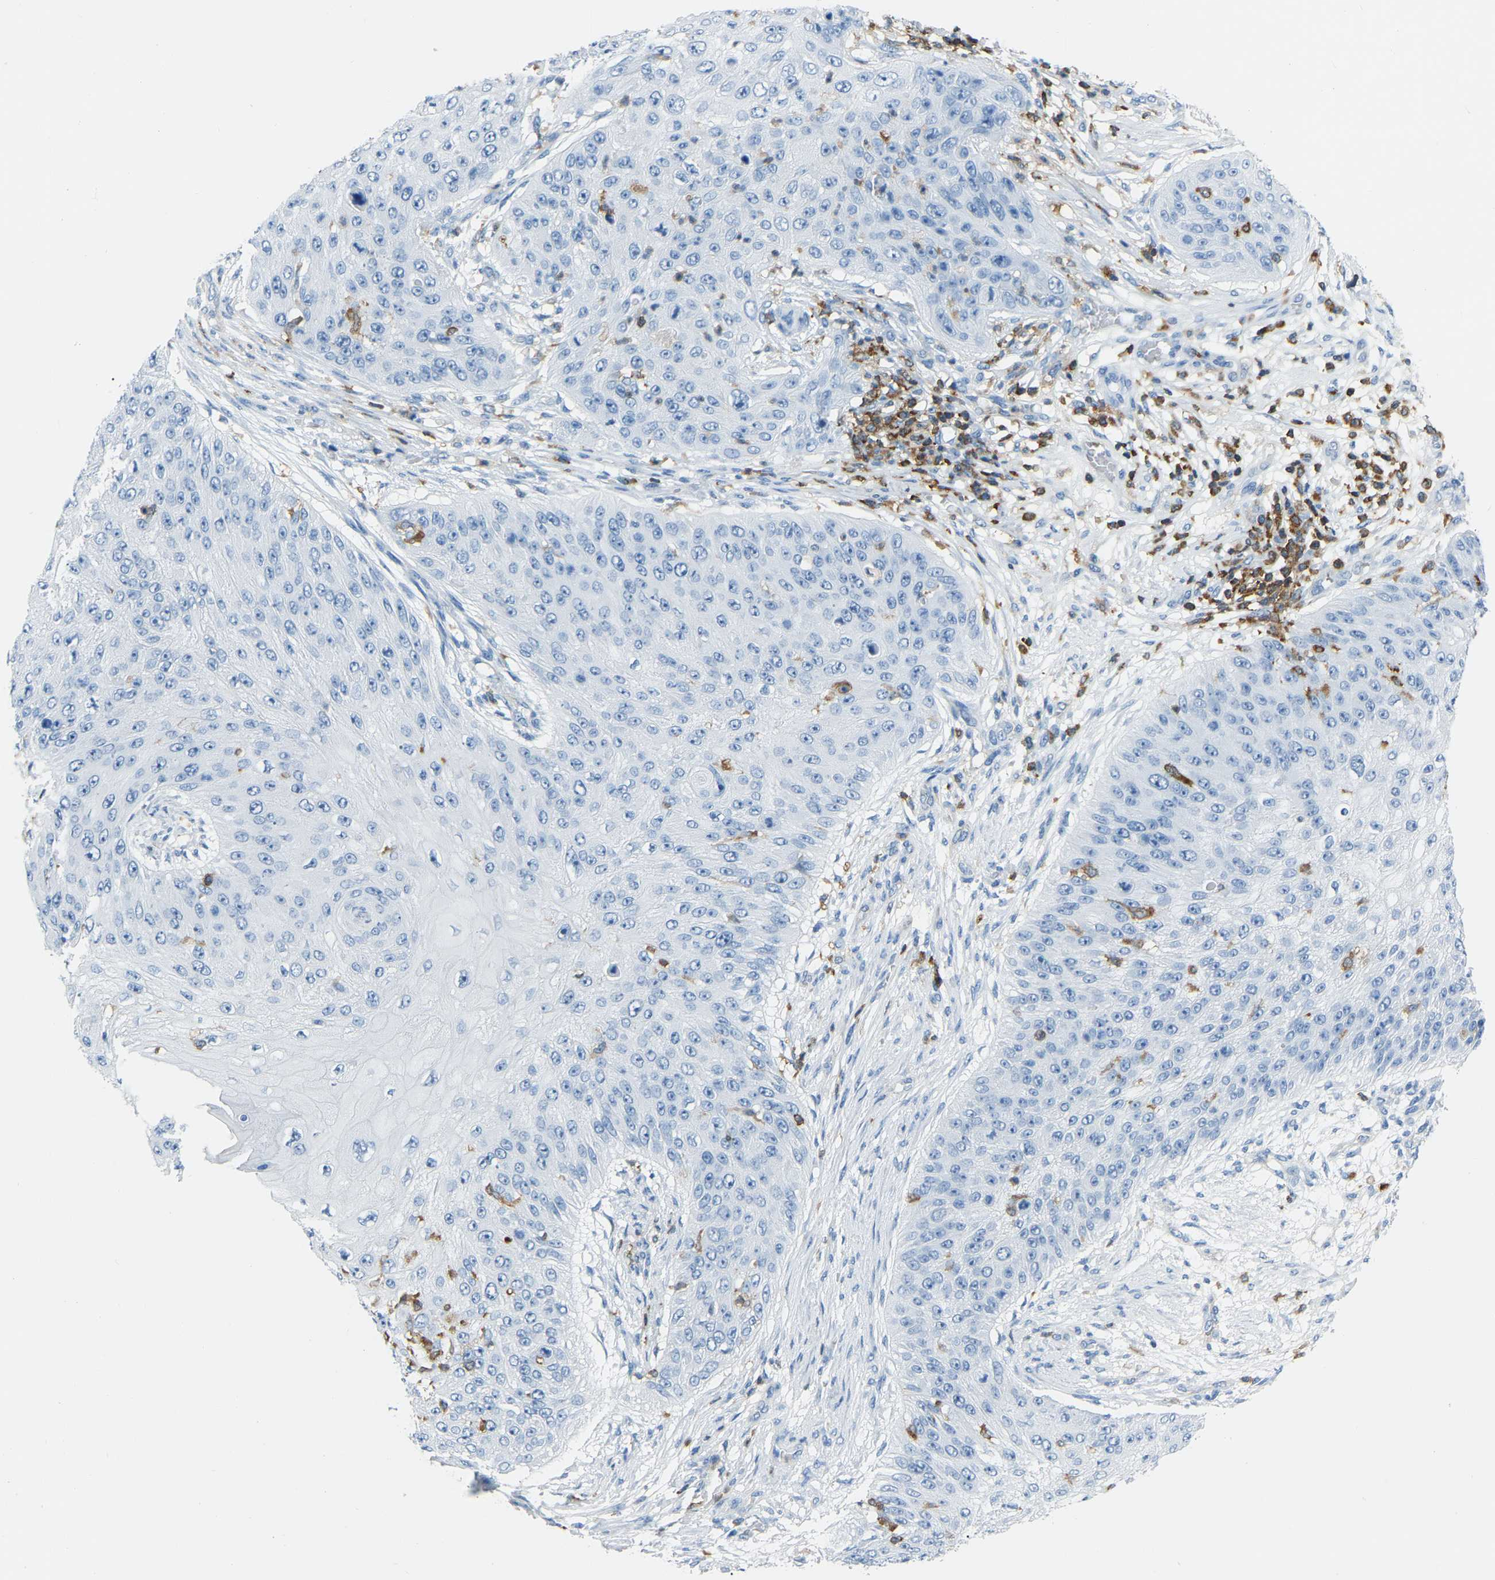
{"staining": {"intensity": "negative", "quantity": "none", "location": "none"}, "tissue": "skin cancer", "cell_type": "Tumor cells", "image_type": "cancer", "snomed": [{"axis": "morphology", "description": "Squamous cell carcinoma, NOS"}, {"axis": "topography", "description": "Skin"}], "caption": "Human skin cancer (squamous cell carcinoma) stained for a protein using IHC displays no staining in tumor cells.", "gene": "ARHGAP45", "patient": {"sex": "female", "age": 80}}